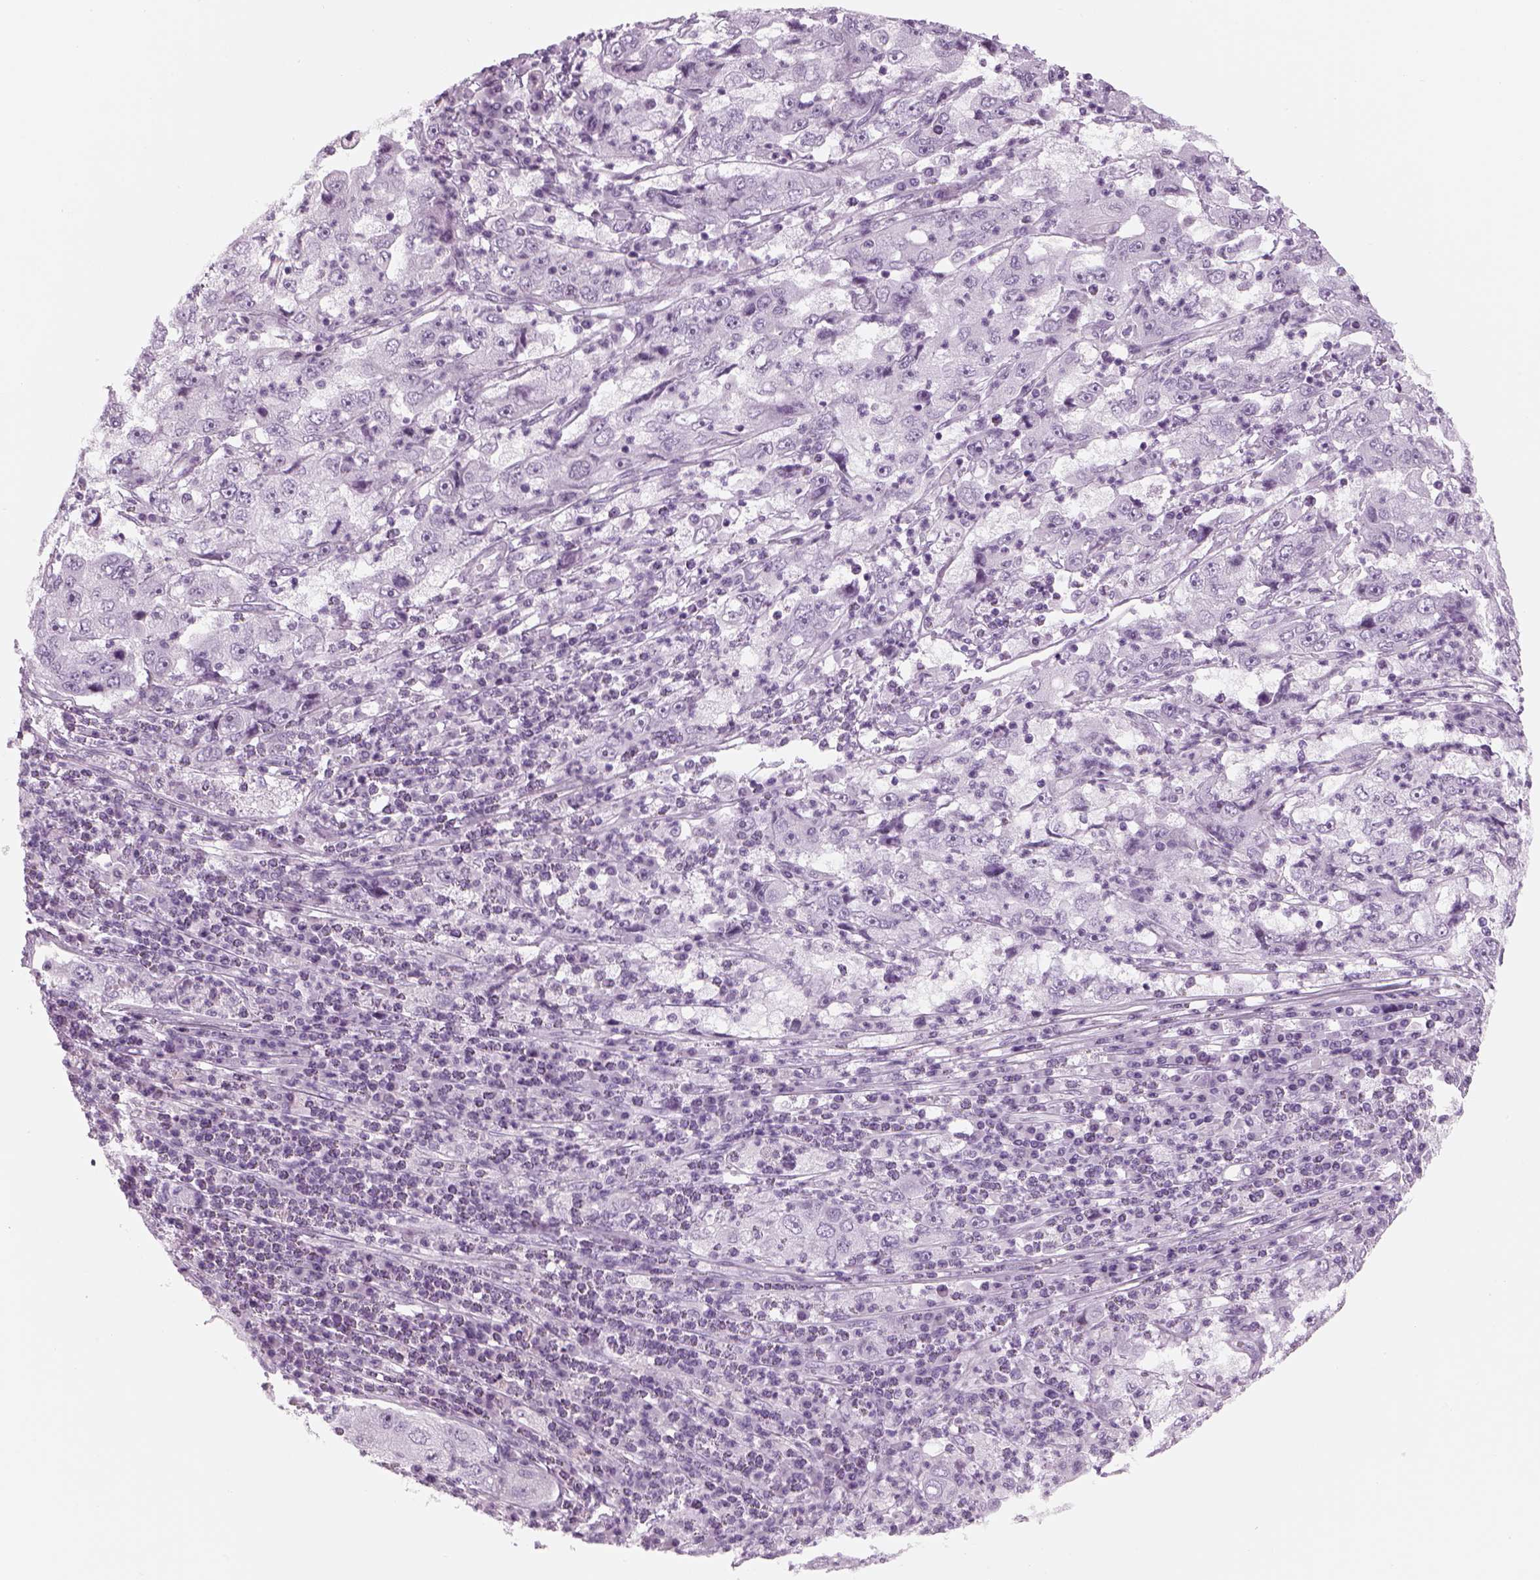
{"staining": {"intensity": "negative", "quantity": "none", "location": "none"}, "tissue": "cervical cancer", "cell_type": "Tumor cells", "image_type": "cancer", "snomed": [{"axis": "morphology", "description": "Squamous cell carcinoma, NOS"}, {"axis": "topography", "description": "Cervix"}], "caption": "DAB immunohistochemical staining of cervical cancer (squamous cell carcinoma) shows no significant staining in tumor cells.", "gene": "PABPC1L2B", "patient": {"sex": "female", "age": 36}}